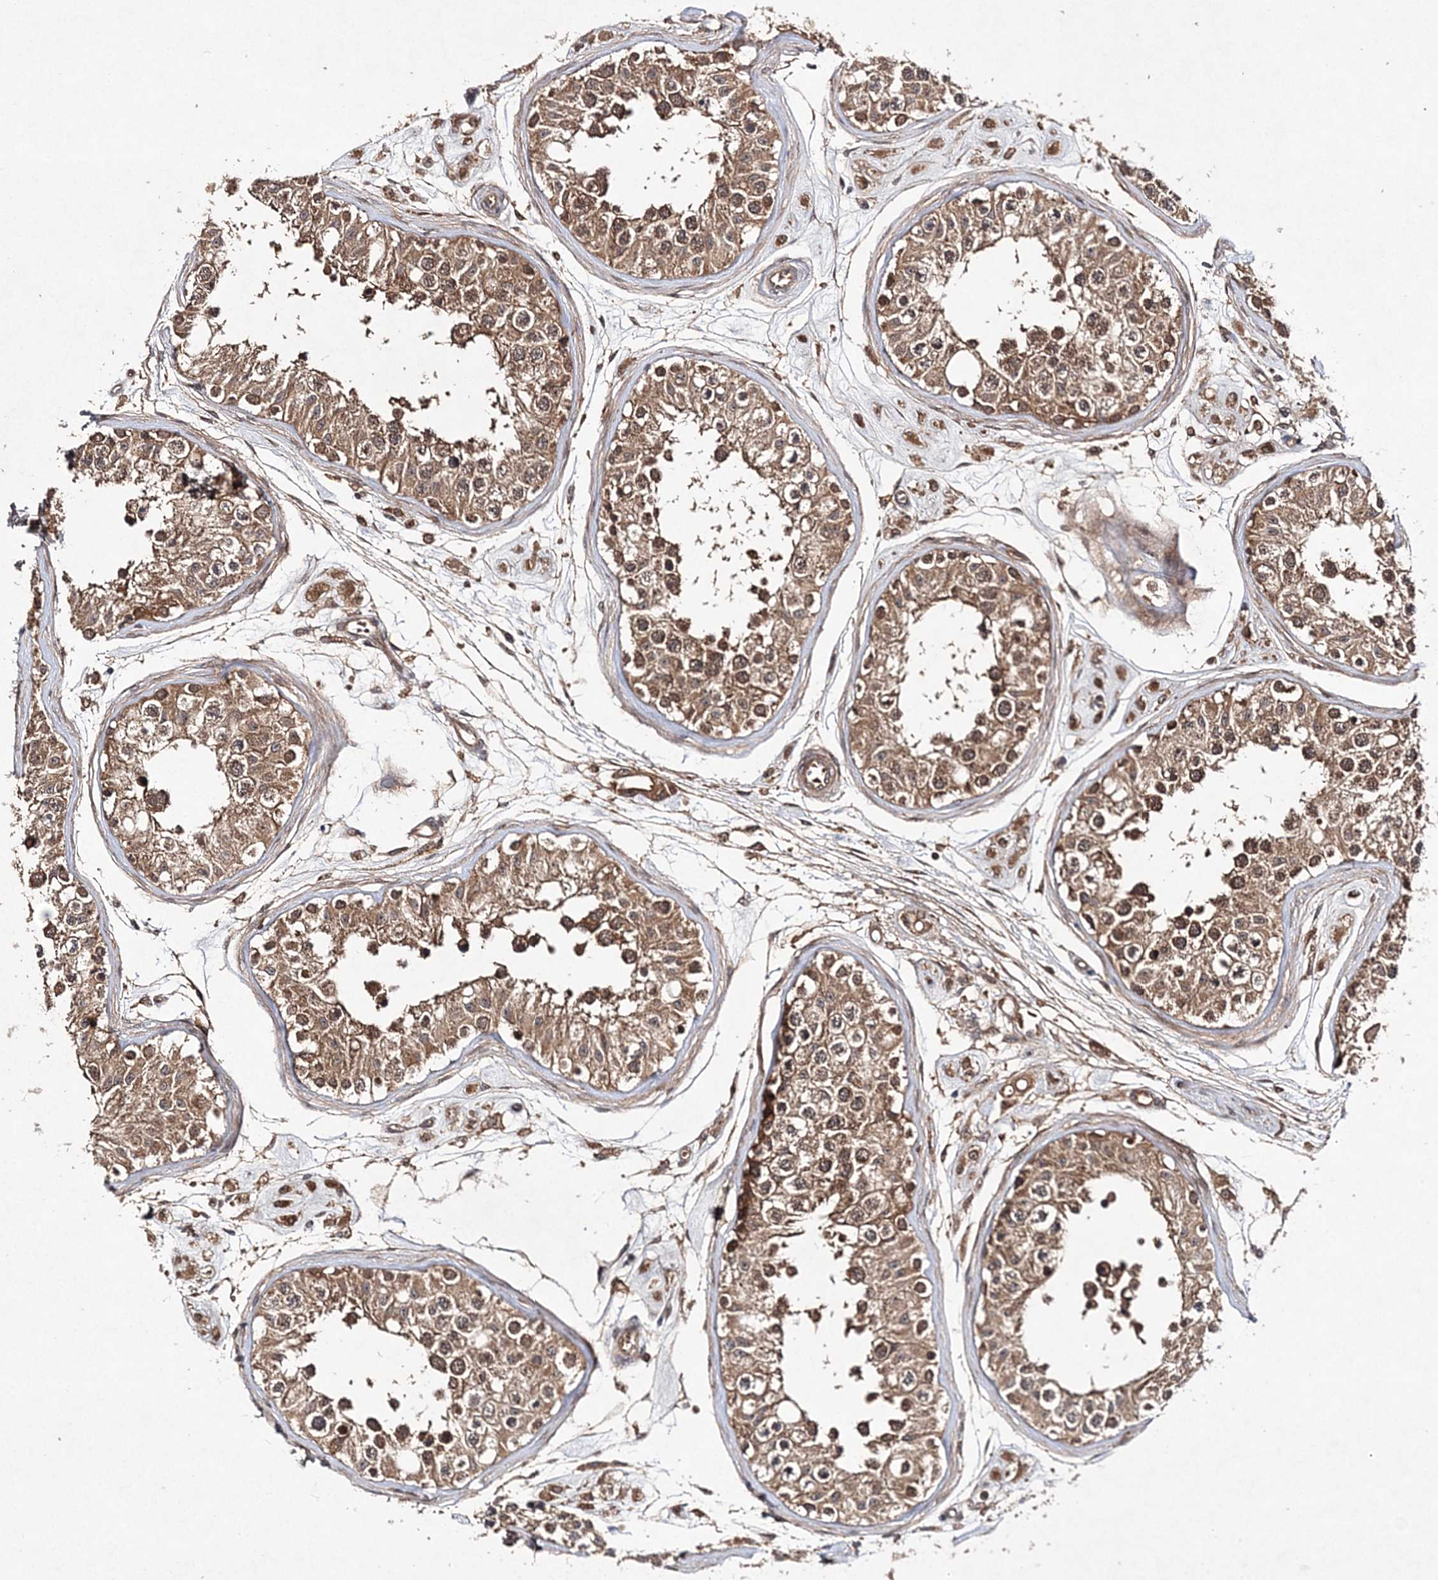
{"staining": {"intensity": "moderate", "quantity": ">75%", "location": "cytoplasmic/membranous"}, "tissue": "testis", "cell_type": "Cells in seminiferous ducts", "image_type": "normal", "snomed": [{"axis": "morphology", "description": "Normal tissue, NOS"}, {"axis": "morphology", "description": "Adenocarcinoma, metastatic, NOS"}, {"axis": "topography", "description": "Testis"}], "caption": "The histopathology image shows staining of benign testis, revealing moderate cytoplasmic/membranous protein expression (brown color) within cells in seminiferous ducts.", "gene": "TMEM9B", "patient": {"sex": "male", "age": 26}}